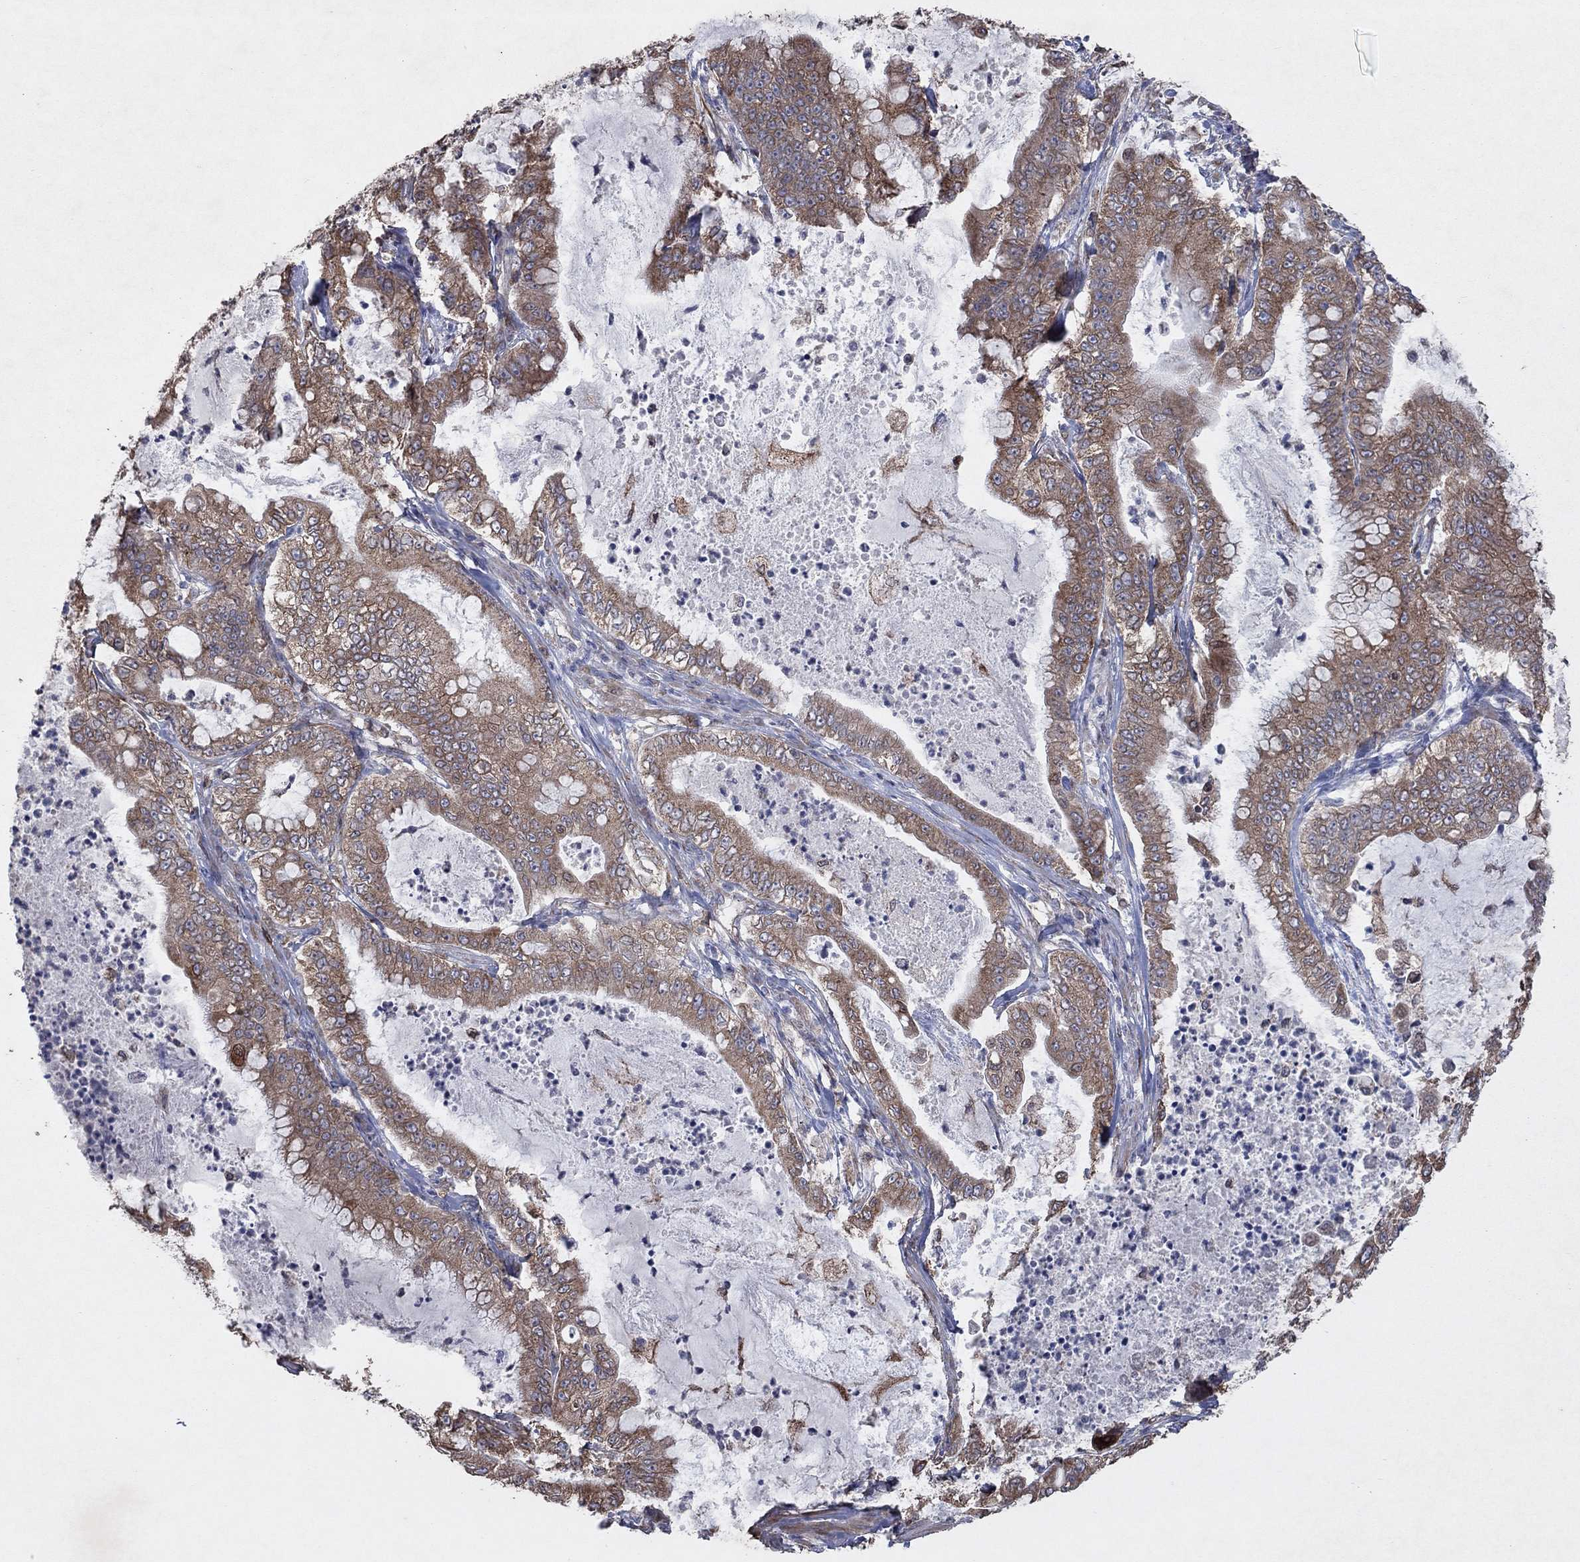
{"staining": {"intensity": "moderate", "quantity": ">75%", "location": "cytoplasmic/membranous"}, "tissue": "pancreatic cancer", "cell_type": "Tumor cells", "image_type": "cancer", "snomed": [{"axis": "morphology", "description": "Adenocarcinoma, NOS"}, {"axis": "topography", "description": "Pancreas"}], "caption": "A medium amount of moderate cytoplasmic/membranous staining is appreciated in about >75% of tumor cells in adenocarcinoma (pancreatic) tissue.", "gene": "NCEH1", "patient": {"sex": "male", "age": 71}}